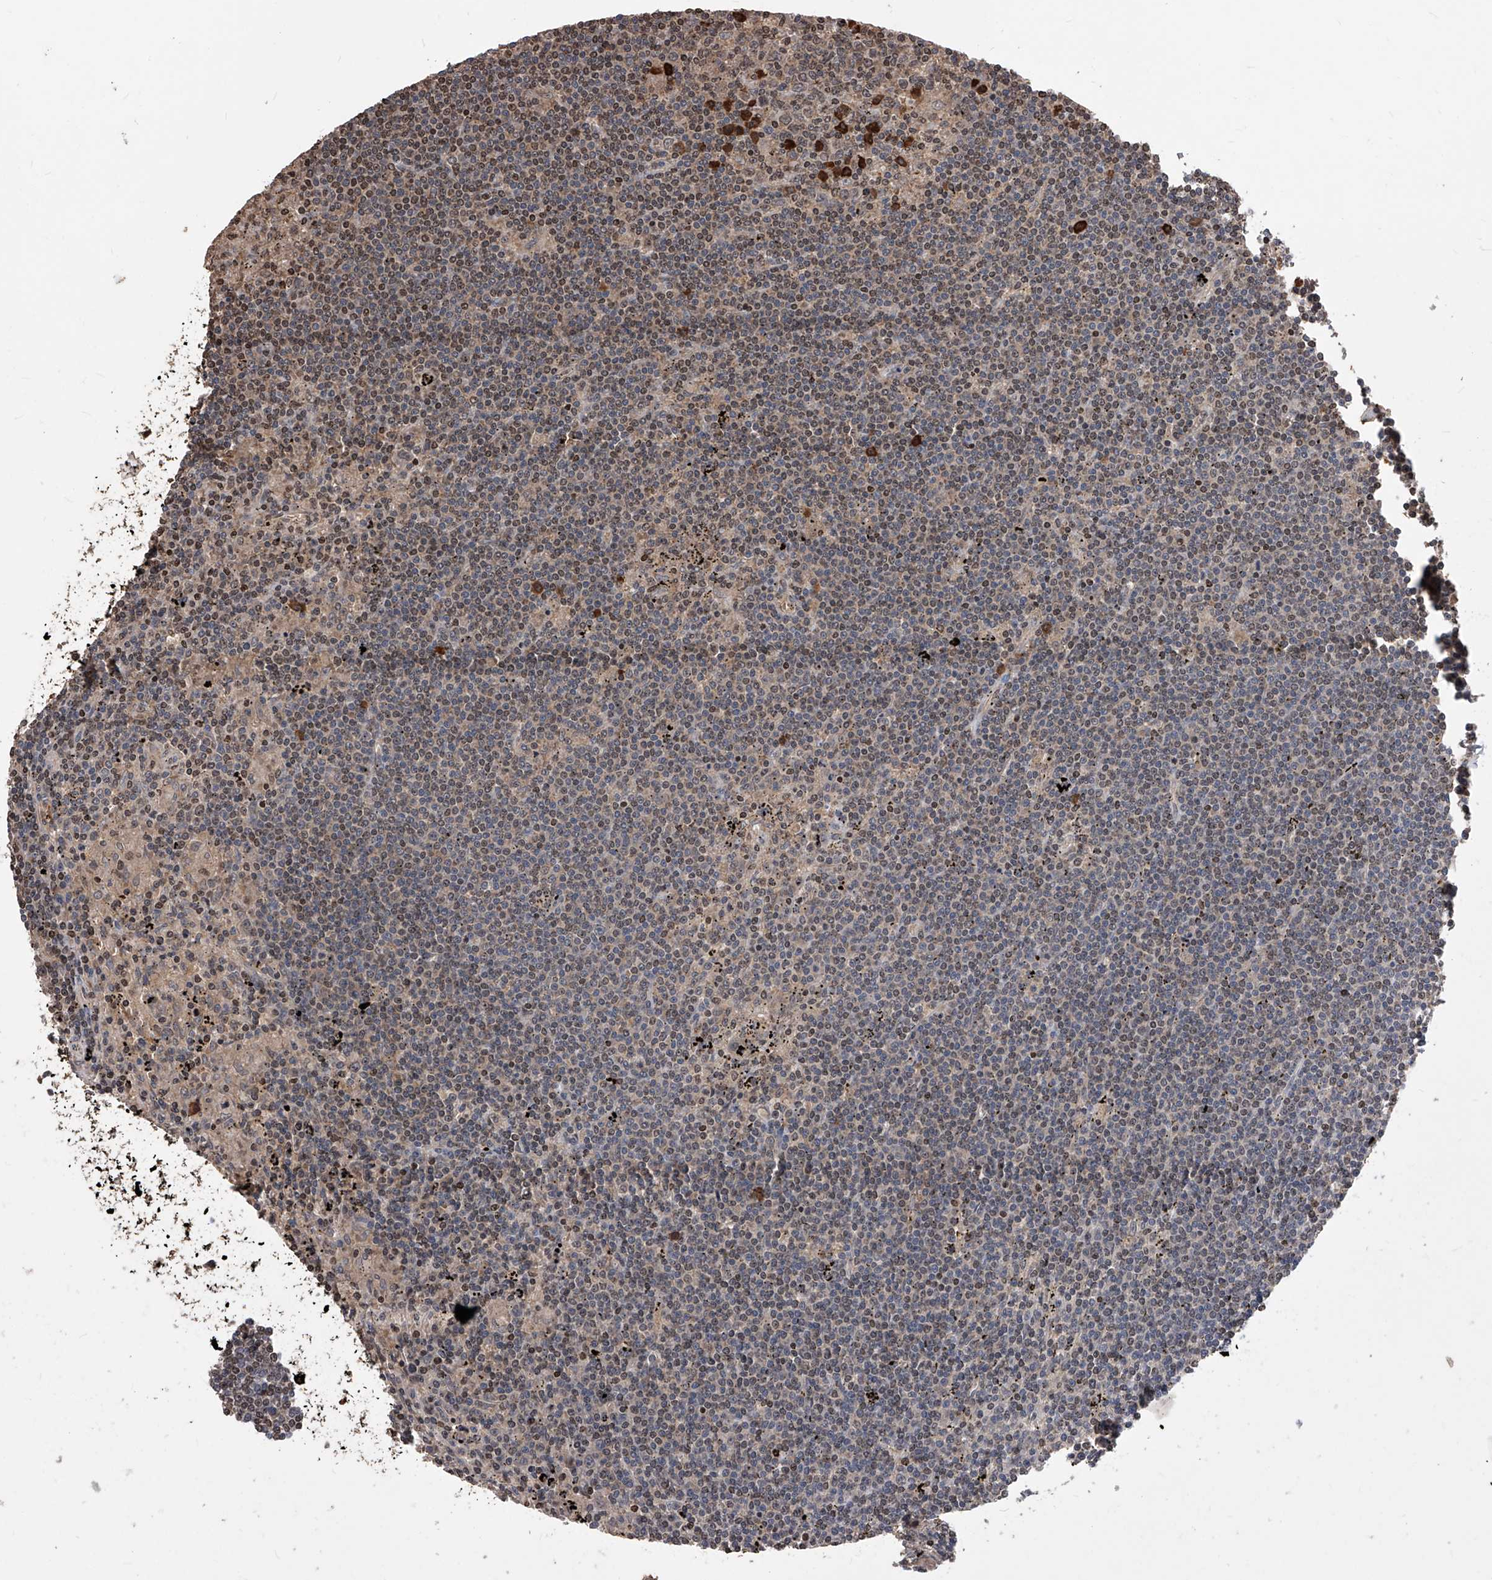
{"staining": {"intensity": "moderate", "quantity": "25%-75%", "location": "nuclear"}, "tissue": "lymphoma", "cell_type": "Tumor cells", "image_type": "cancer", "snomed": [{"axis": "morphology", "description": "Malignant lymphoma, non-Hodgkin's type, Low grade"}, {"axis": "topography", "description": "Spleen"}], "caption": "Moderate nuclear protein expression is identified in approximately 25%-75% of tumor cells in malignant lymphoma, non-Hodgkin's type (low-grade). (IHC, brightfield microscopy, high magnification).", "gene": "ID1", "patient": {"sex": "male", "age": 76}}